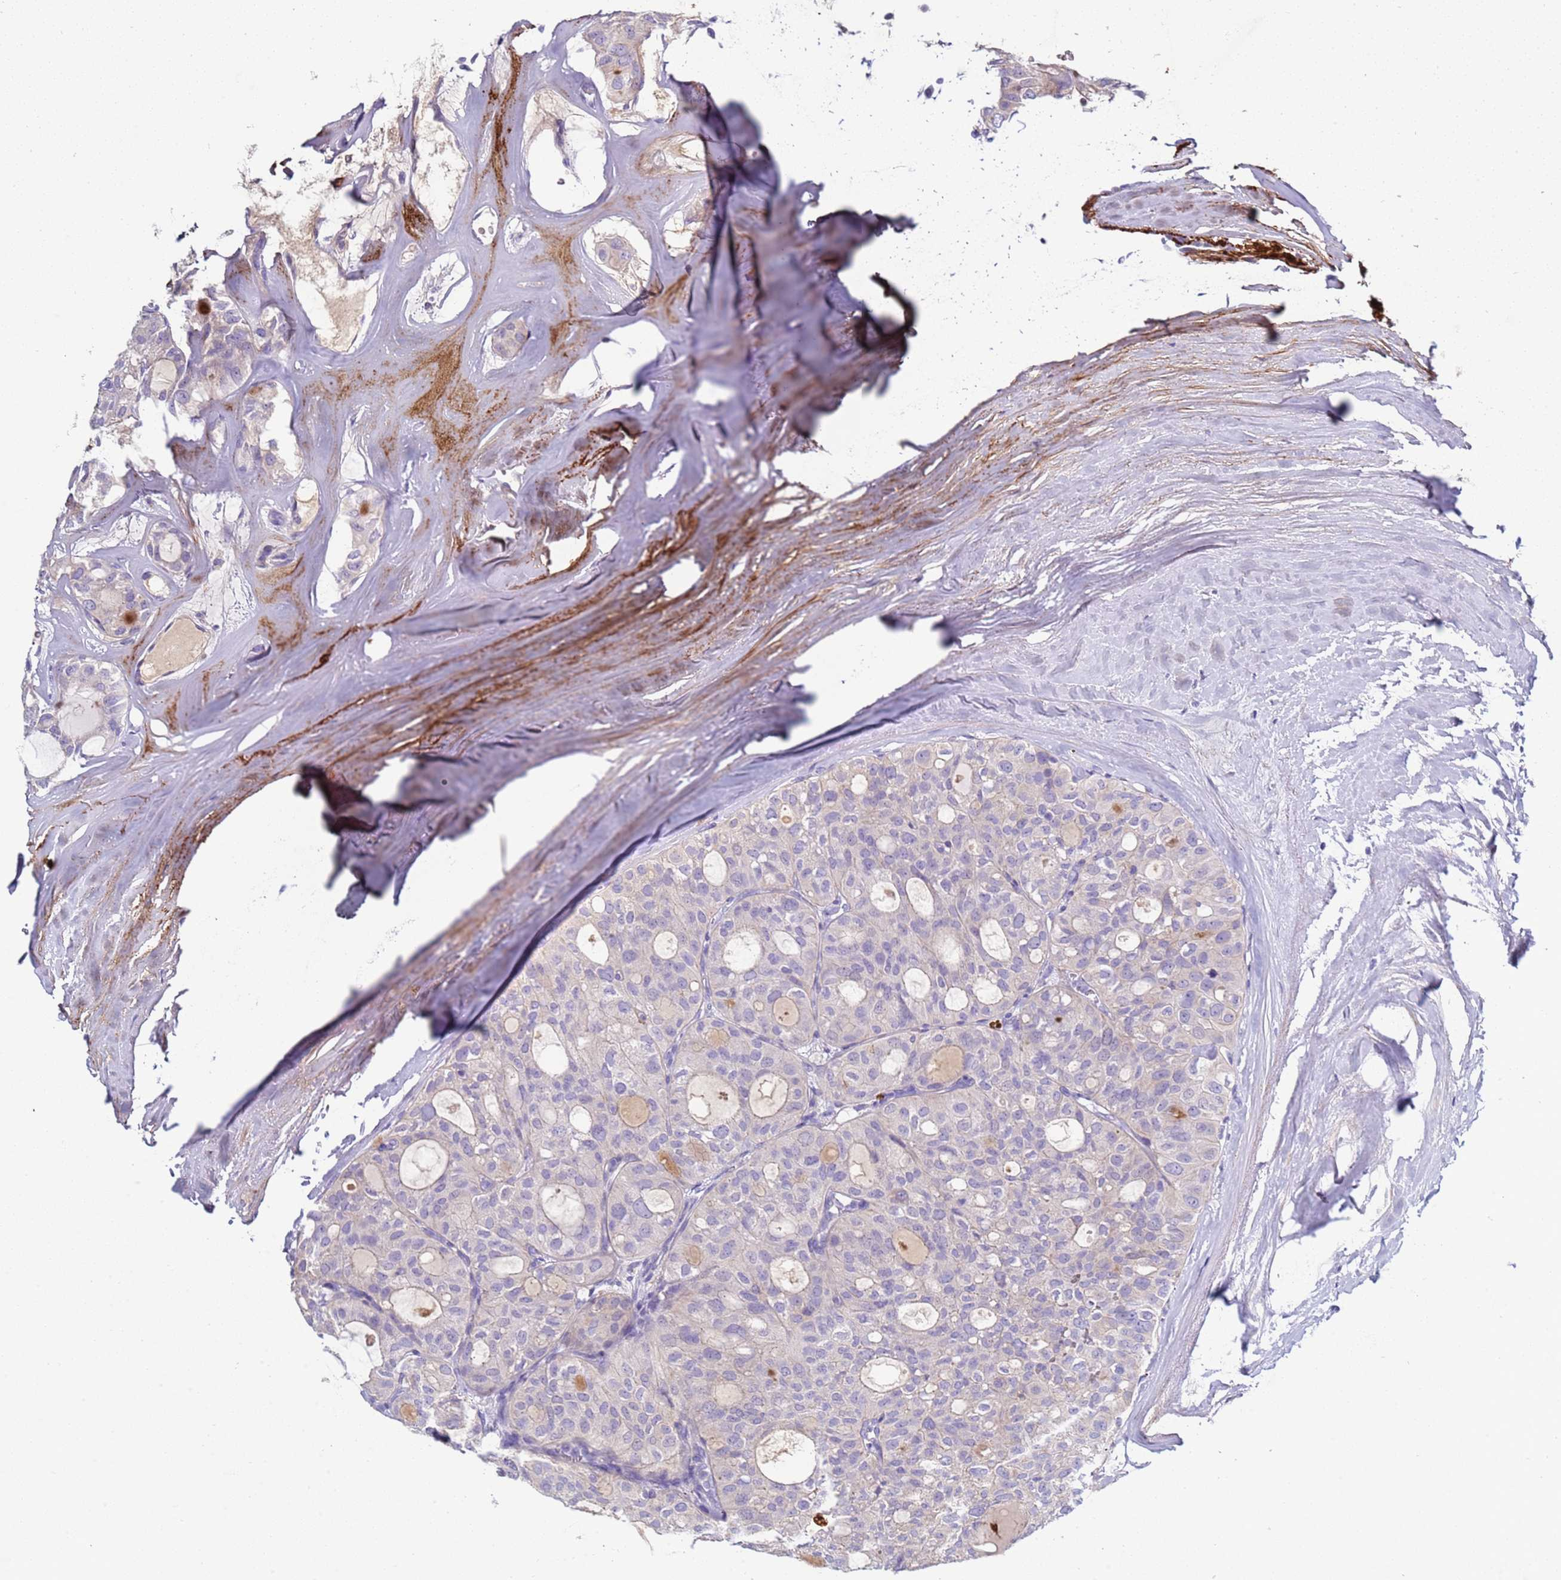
{"staining": {"intensity": "negative", "quantity": "none", "location": "none"}, "tissue": "thyroid cancer", "cell_type": "Tumor cells", "image_type": "cancer", "snomed": [{"axis": "morphology", "description": "Follicular adenoma carcinoma, NOS"}, {"axis": "topography", "description": "Thyroid gland"}], "caption": "Protein analysis of thyroid follicular adenoma carcinoma displays no significant expression in tumor cells.", "gene": "TRIM51", "patient": {"sex": "male", "age": 75}}